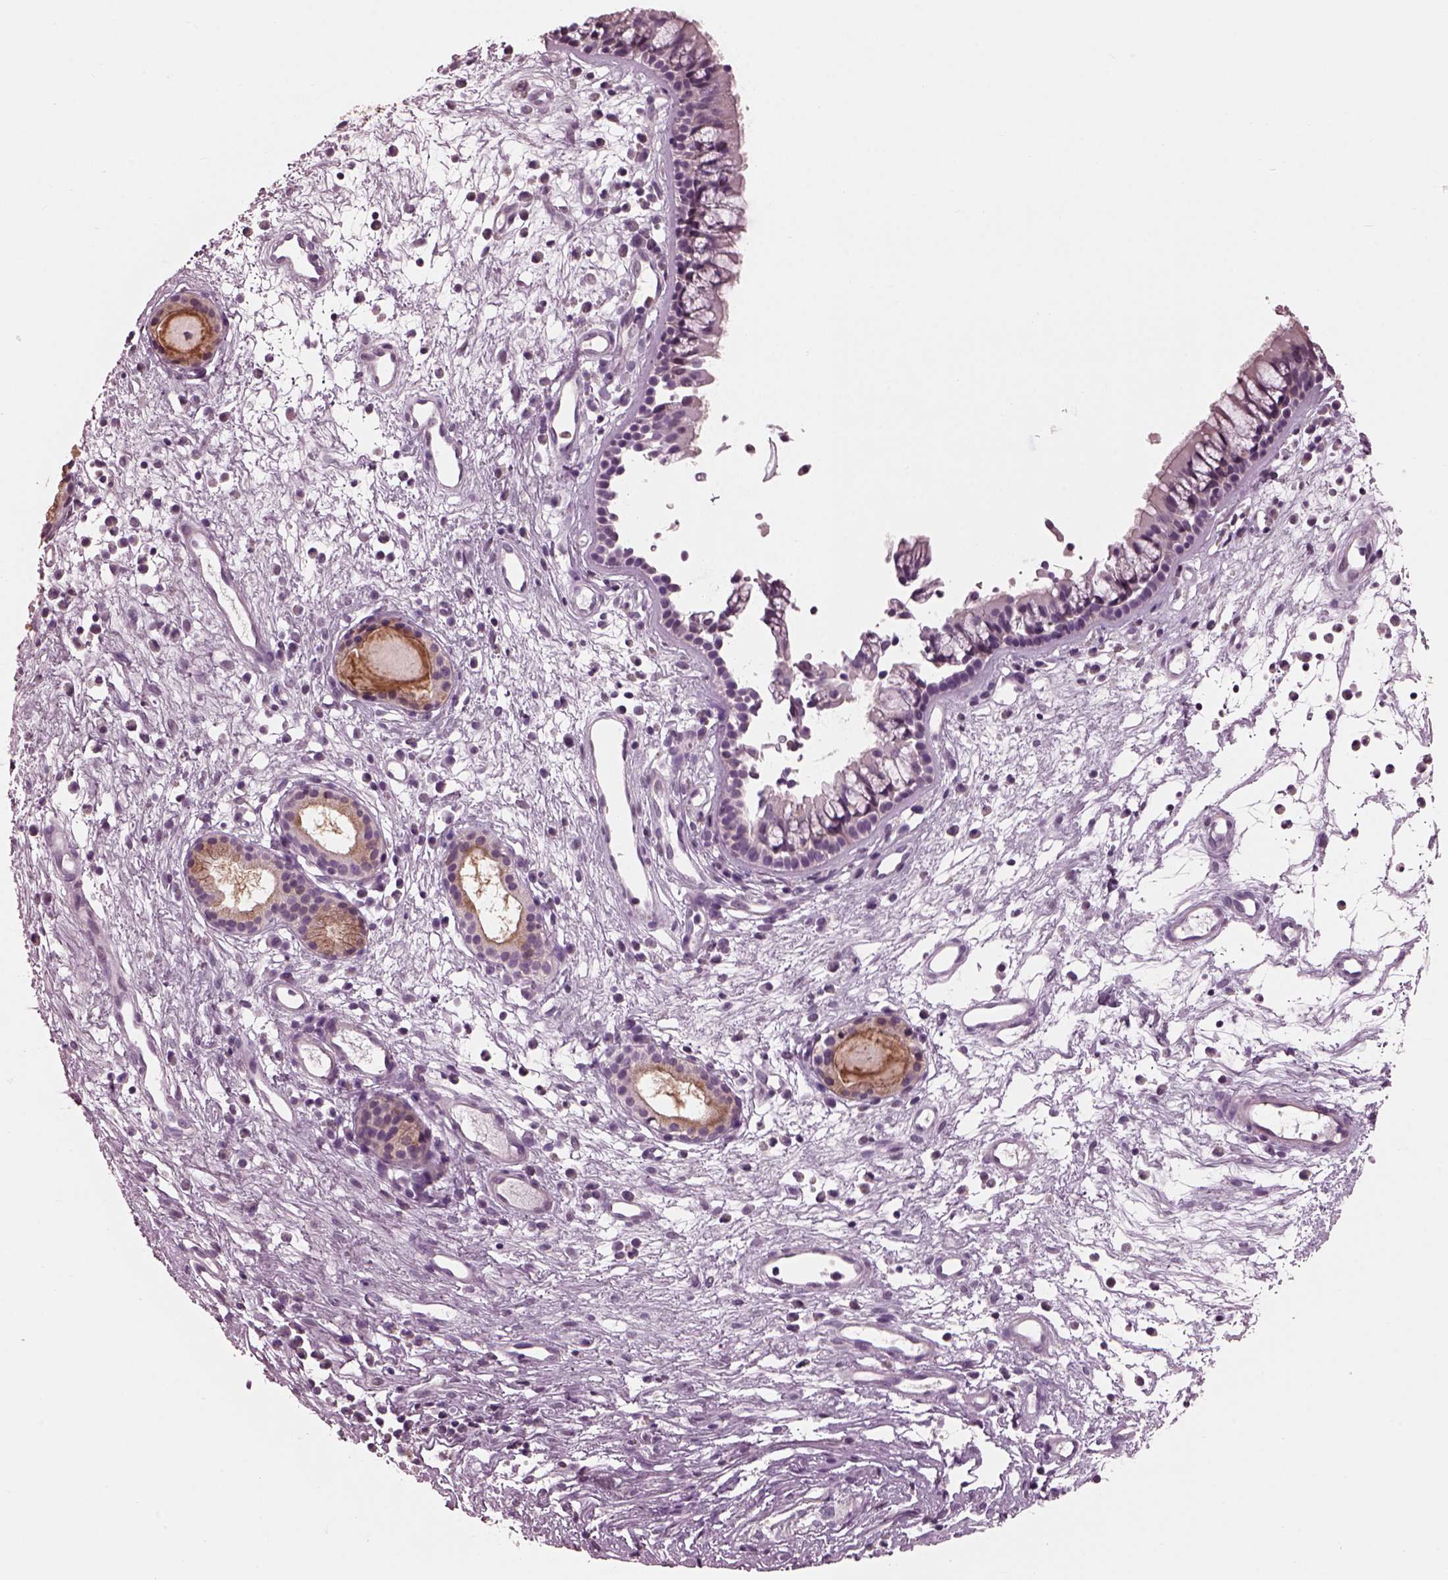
{"staining": {"intensity": "negative", "quantity": "none", "location": "none"}, "tissue": "nasopharynx", "cell_type": "Respiratory epithelial cells", "image_type": "normal", "snomed": [{"axis": "morphology", "description": "Normal tissue, NOS"}, {"axis": "topography", "description": "Nasopharynx"}], "caption": "Photomicrograph shows no significant protein positivity in respiratory epithelial cells of unremarkable nasopharynx. (DAB (3,3'-diaminobenzidine) immunohistochemistry (IHC) with hematoxylin counter stain).", "gene": "BFSP1", "patient": {"sex": "male", "age": 77}}